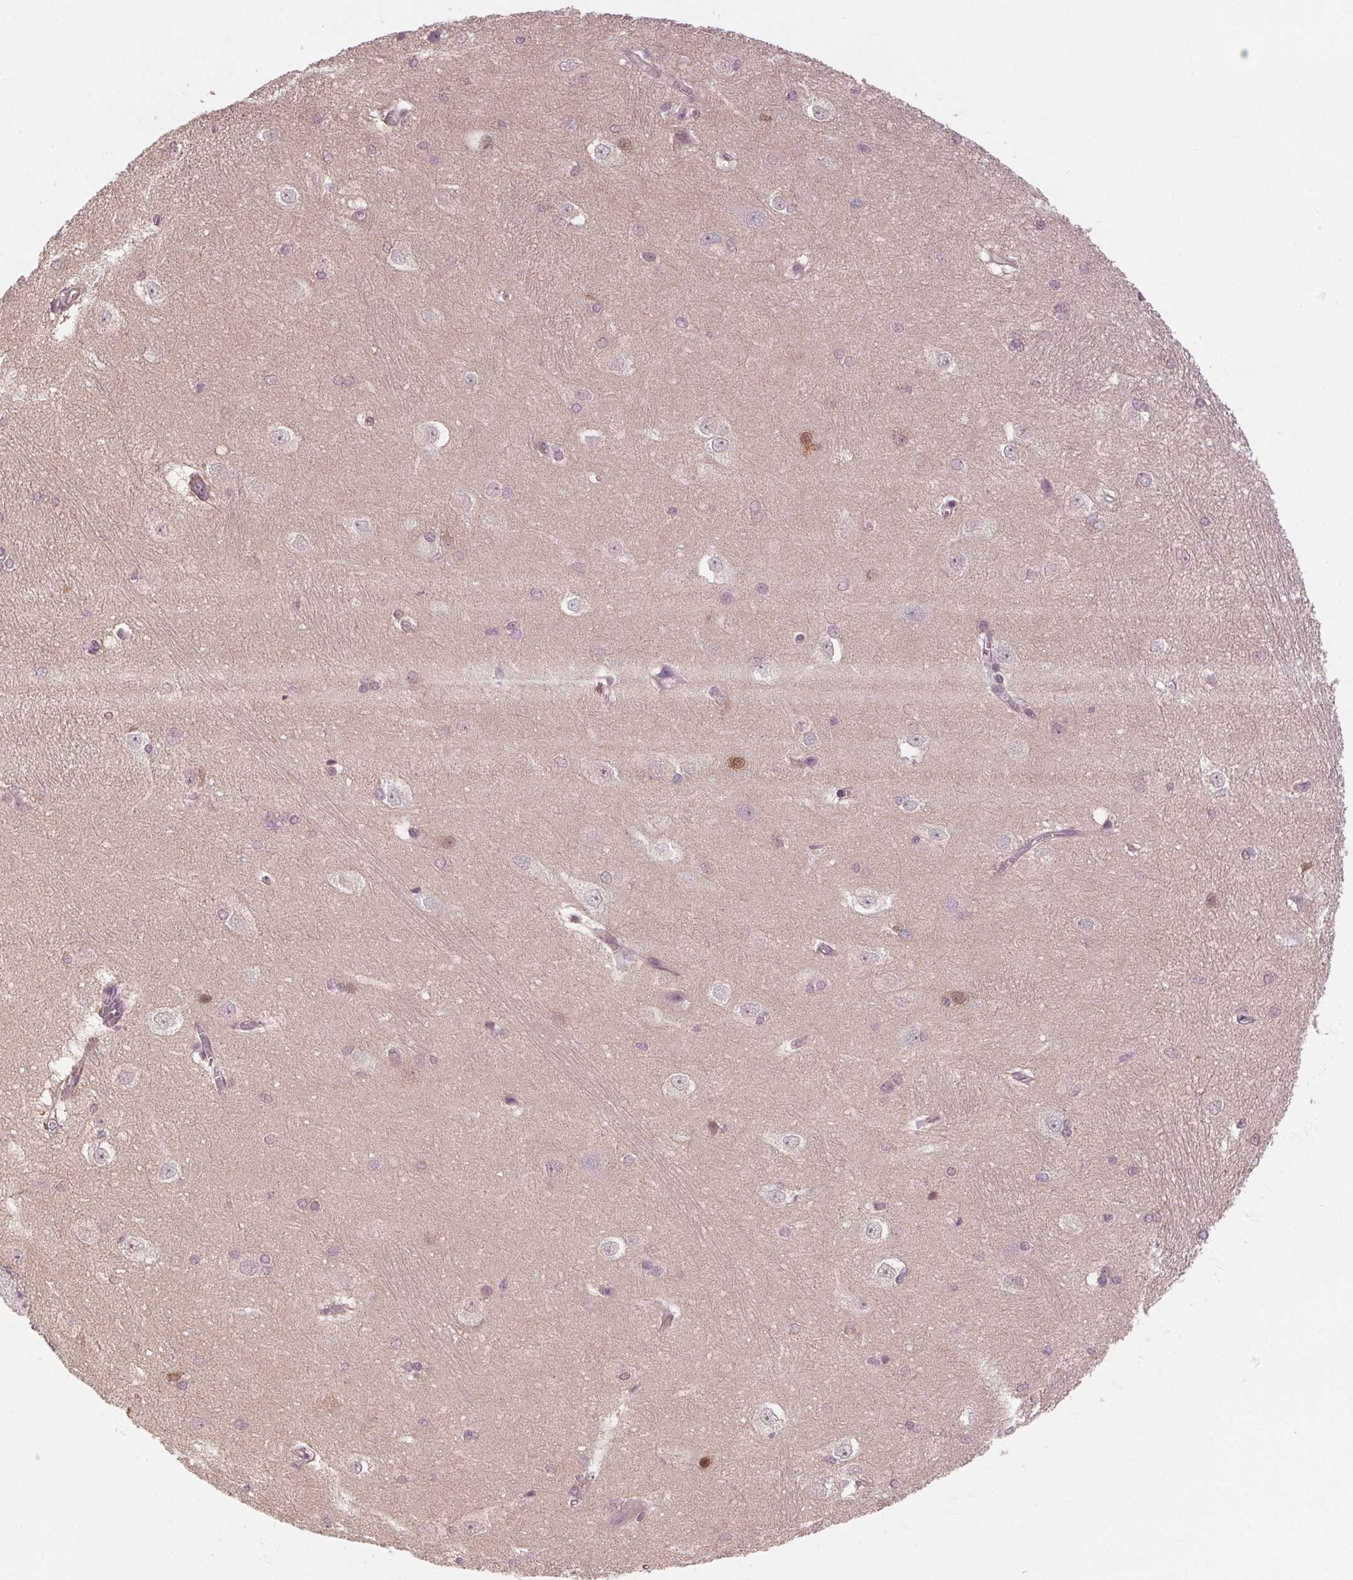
{"staining": {"intensity": "weak", "quantity": "<25%", "location": "nuclear"}, "tissue": "hippocampus", "cell_type": "Glial cells", "image_type": "normal", "snomed": [{"axis": "morphology", "description": "Normal tissue, NOS"}, {"axis": "topography", "description": "Cerebral cortex"}, {"axis": "topography", "description": "Hippocampus"}], "caption": "An immunohistochemistry (IHC) histopathology image of normal hippocampus is shown. There is no staining in glial cells of hippocampus.", "gene": "HHLA2", "patient": {"sex": "female", "age": 19}}